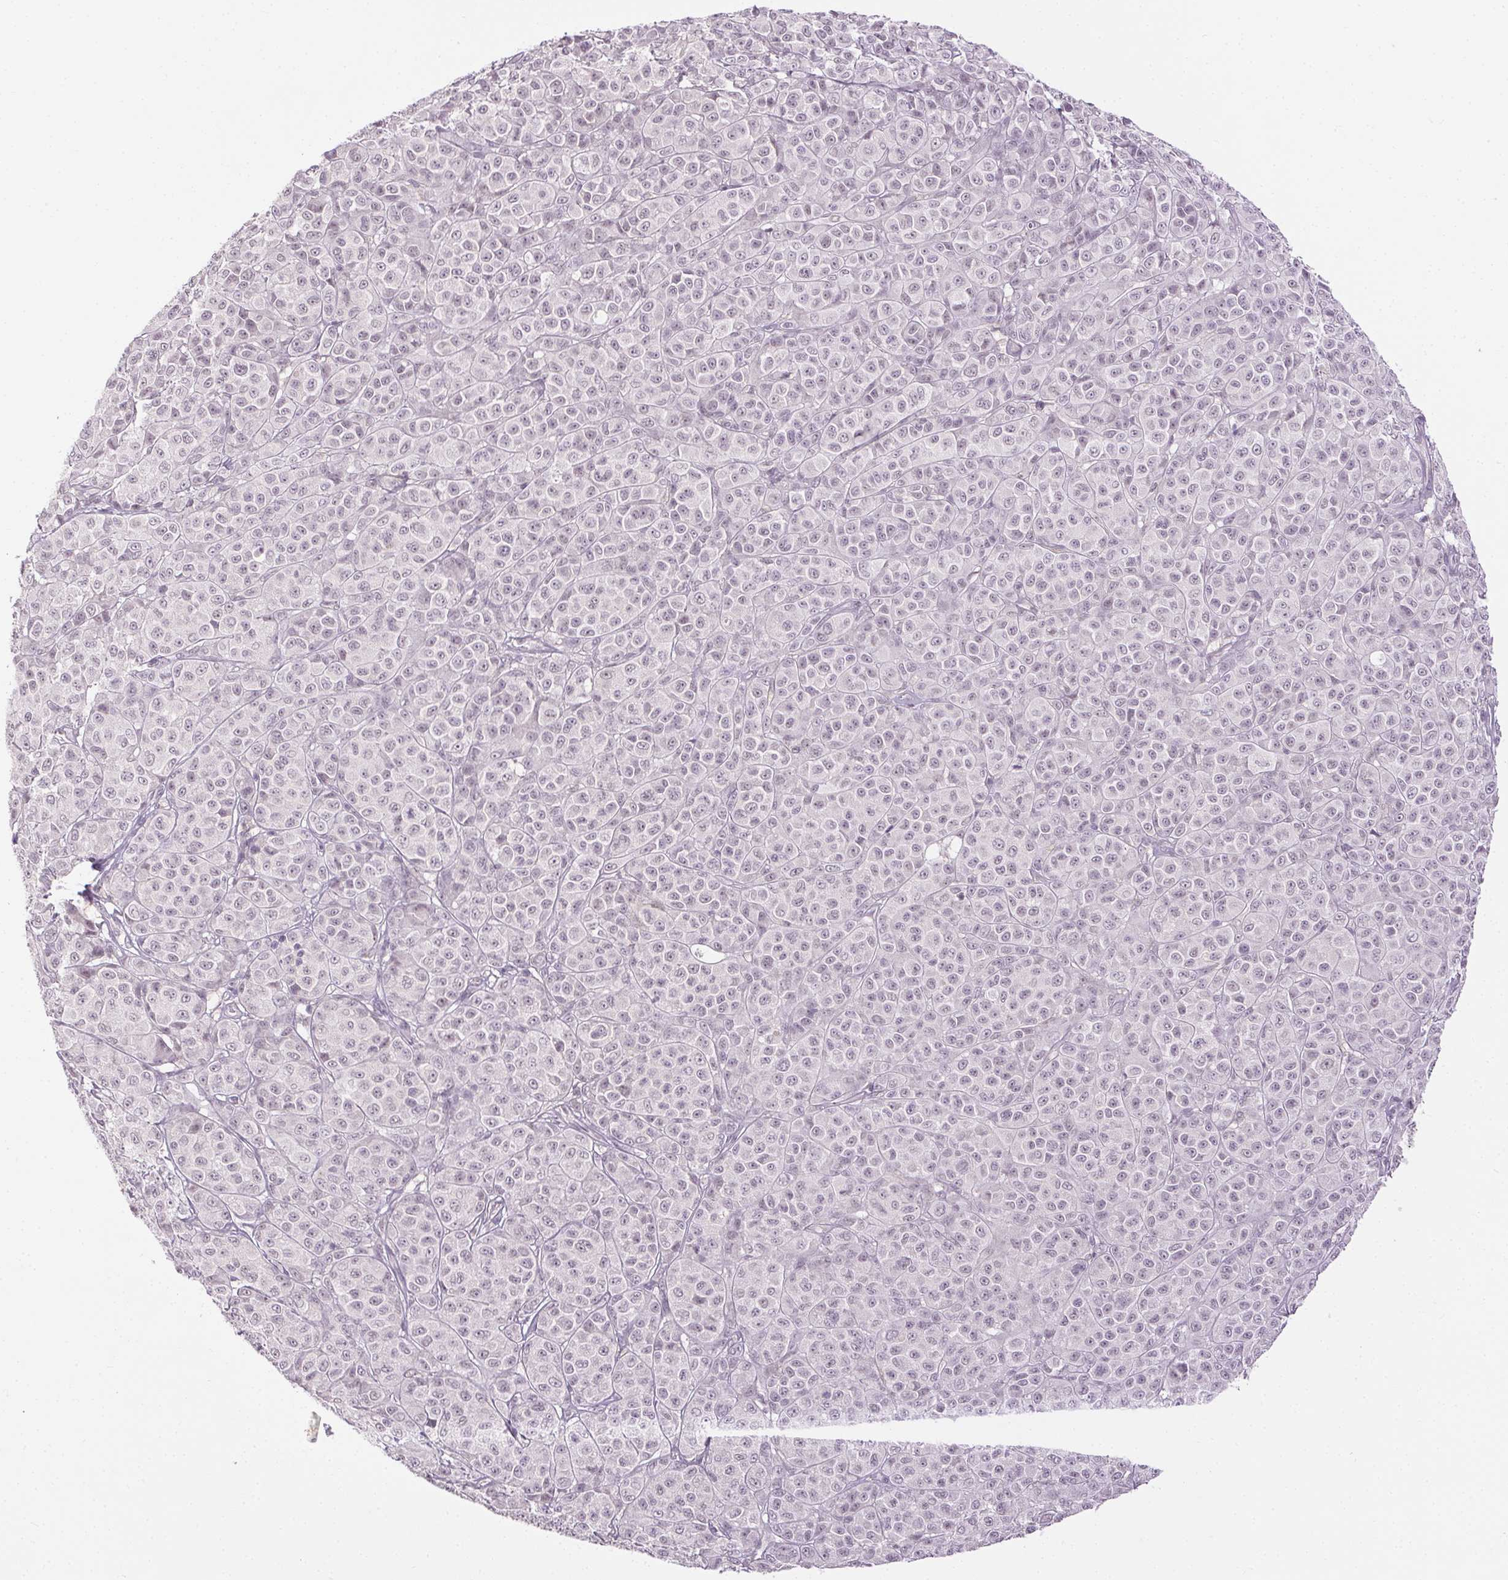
{"staining": {"intensity": "weak", "quantity": "<25%", "location": "nuclear"}, "tissue": "melanoma", "cell_type": "Tumor cells", "image_type": "cancer", "snomed": [{"axis": "morphology", "description": "Malignant melanoma, NOS"}, {"axis": "topography", "description": "Skin"}], "caption": "DAB immunohistochemical staining of human malignant melanoma exhibits no significant staining in tumor cells. Brightfield microscopy of immunohistochemistry (IHC) stained with DAB (3,3'-diaminobenzidine) (brown) and hematoxylin (blue), captured at high magnification.", "gene": "FAM168A", "patient": {"sex": "male", "age": 89}}